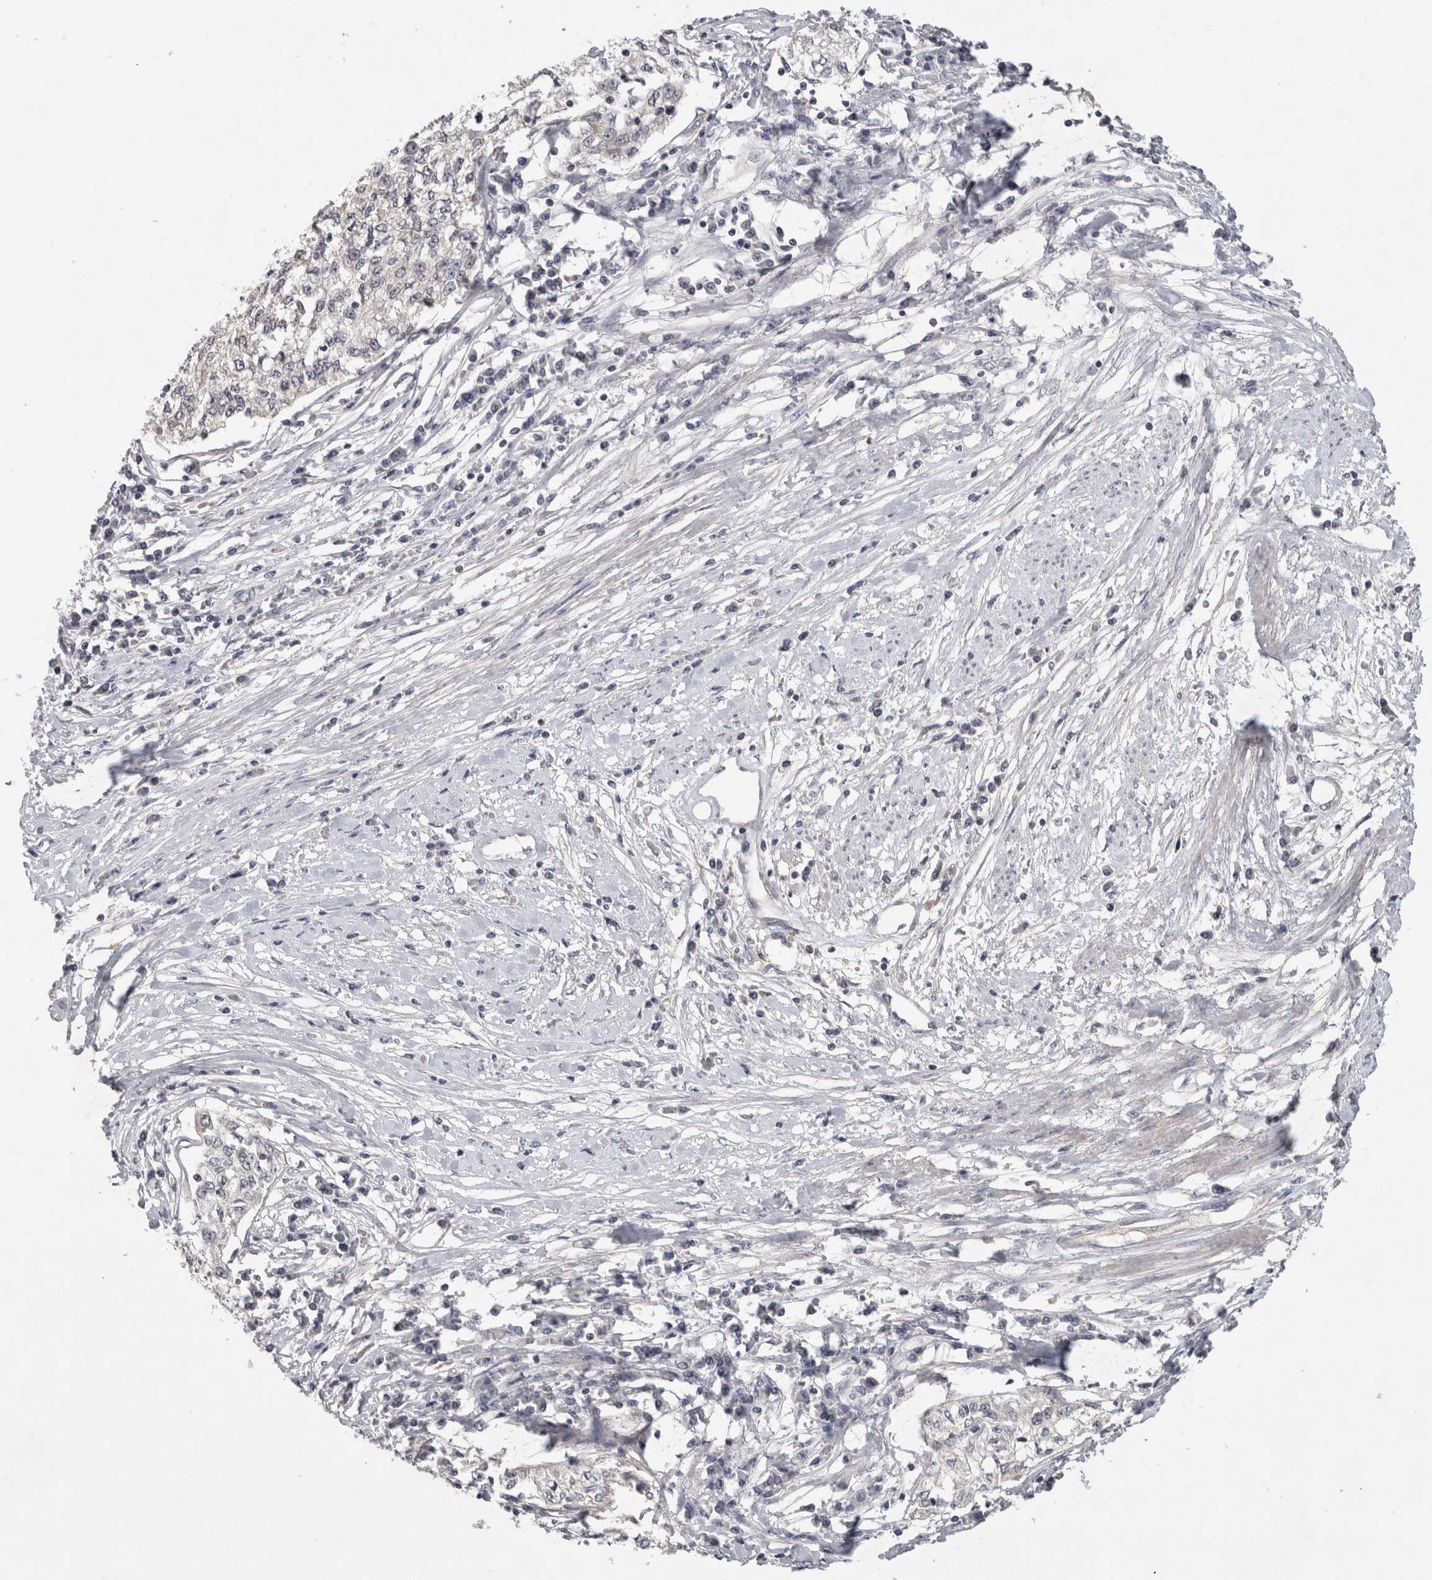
{"staining": {"intensity": "negative", "quantity": "none", "location": "none"}, "tissue": "cervical cancer", "cell_type": "Tumor cells", "image_type": "cancer", "snomed": [{"axis": "morphology", "description": "Squamous cell carcinoma, NOS"}, {"axis": "topography", "description": "Cervix"}], "caption": "An image of cervical cancer stained for a protein reveals no brown staining in tumor cells.", "gene": "ACAT2", "patient": {"sex": "female", "age": 57}}